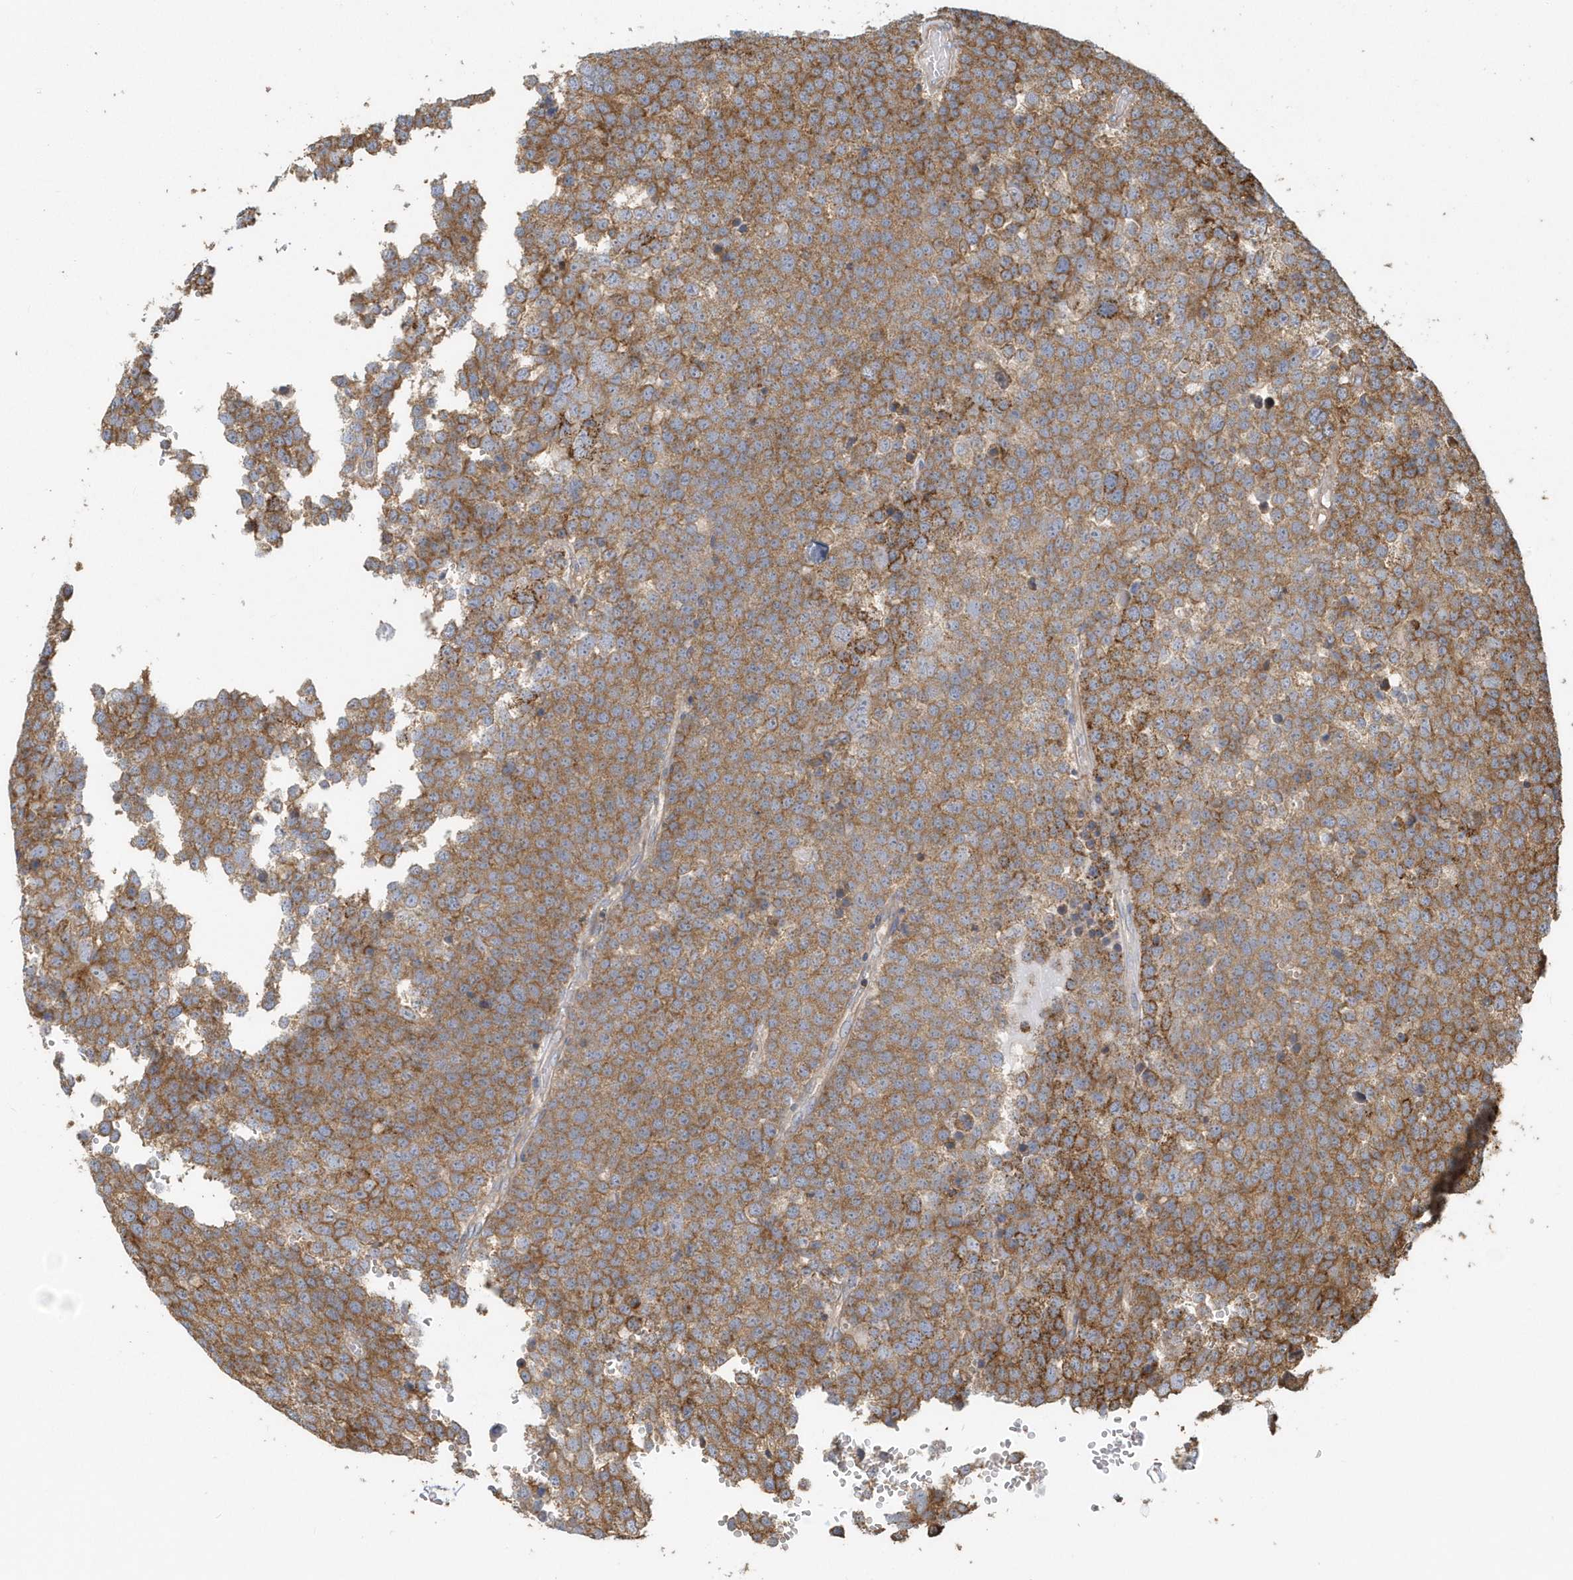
{"staining": {"intensity": "moderate", "quantity": ">75%", "location": "cytoplasmic/membranous"}, "tissue": "testis cancer", "cell_type": "Tumor cells", "image_type": "cancer", "snomed": [{"axis": "morphology", "description": "Seminoma, NOS"}, {"axis": "topography", "description": "Testis"}], "caption": "Human seminoma (testis) stained with a protein marker exhibits moderate staining in tumor cells.", "gene": "TRAIP", "patient": {"sex": "male", "age": 71}}